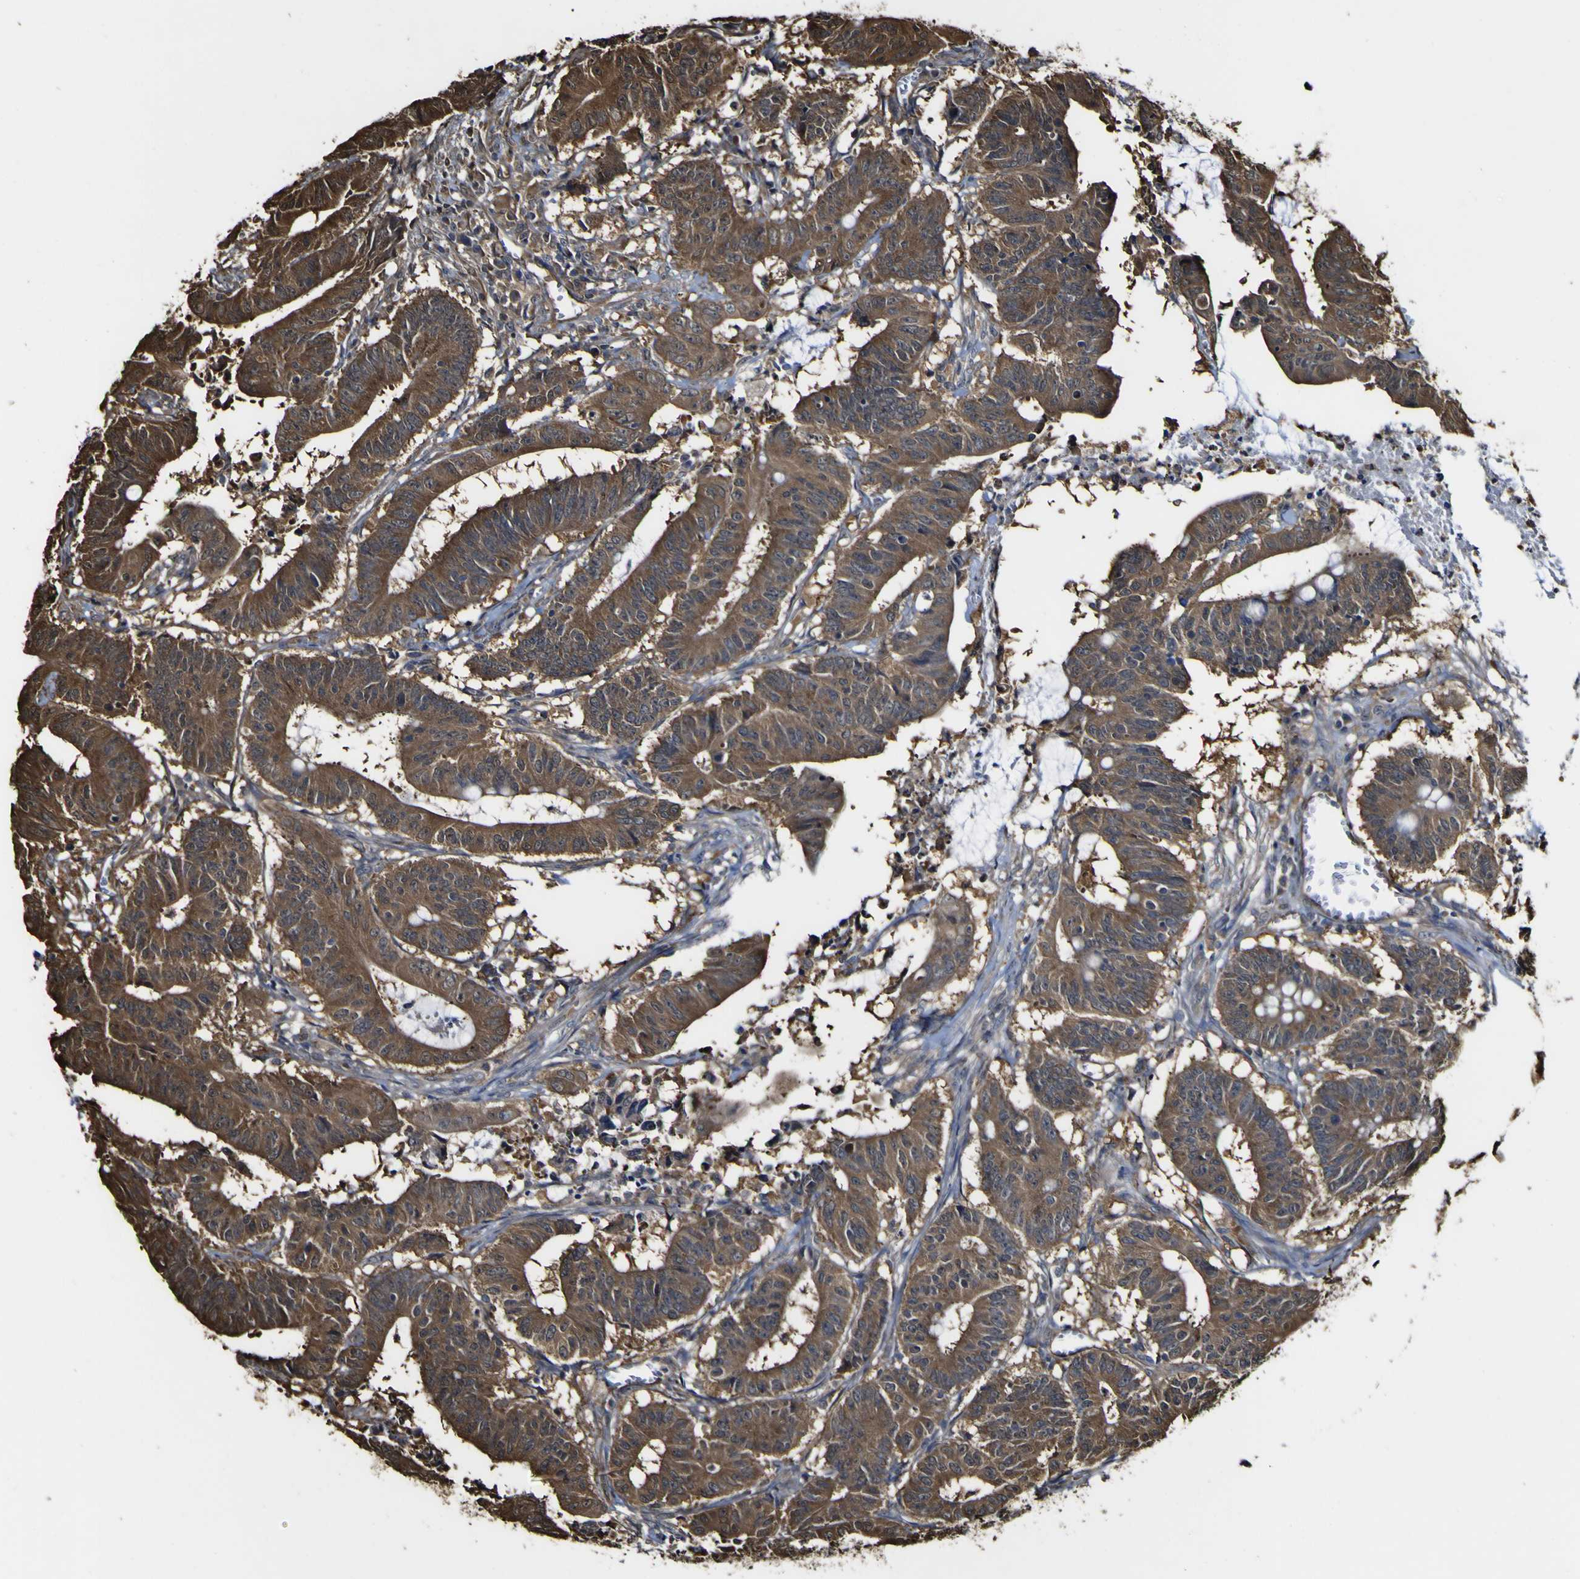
{"staining": {"intensity": "moderate", "quantity": ">75%", "location": "cytoplasmic/membranous"}, "tissue": "colorectal cancer", "cell_type": "Tumor cells", "image_type": "cancer", "snomed": [{"axis": "morphology", "description": "Adenocarcinoma, NOS"}, {"axis": "topography", "description": "Colon"}], "caption": "Protein expression by immunohistochemistry displays moderate cytoplasmic/membranous staining in approximately >75% of tumor cells in colorectal adenocarcinoma. (Brightfield microscopy of DAB IHC at high magnification).", "gene": "PTPRR", "patient": {"sex": "male", "age": 45}}